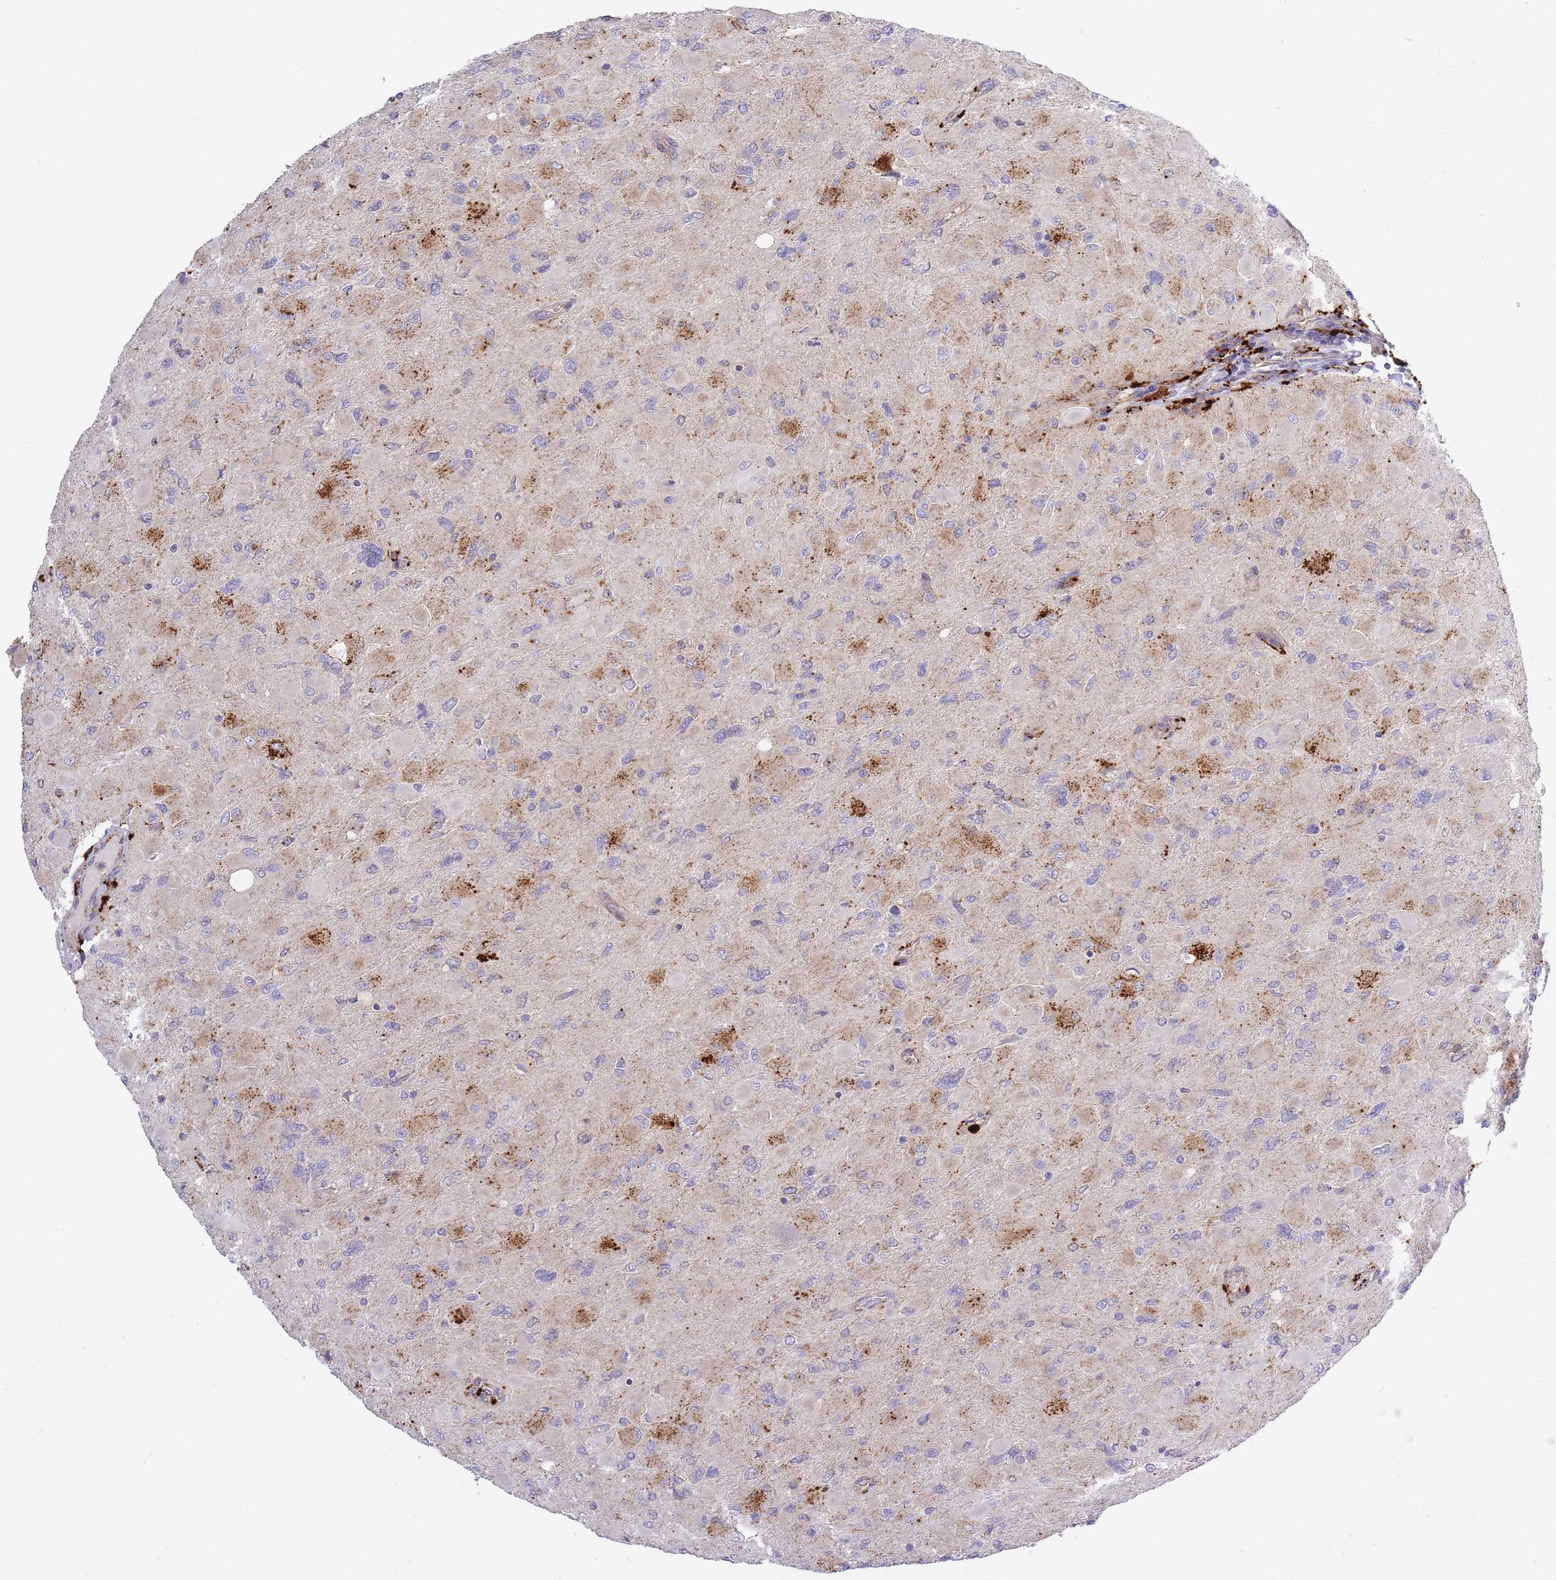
{"staining": {"intensity": "moderate", "quantity": "25%-75%", "location": "cytoplasmic/membranous"}, "tissue": "glioma", "cell_type": "Tumor cells", "image_type": "cancer", "snomed": [{"axis": "morphology", "description": "Glioma, malignant, High grade"}, {"axis": "topography", "description": "Cerebral cortex"}], "caption": "The micrograph exhibits a brown stain indicating the presence of a protein in the cytoplasmic/membranous of tumor cells in glioma.", "gene": "TRIM61", "patient": {"sex": "female", "age": 36}}